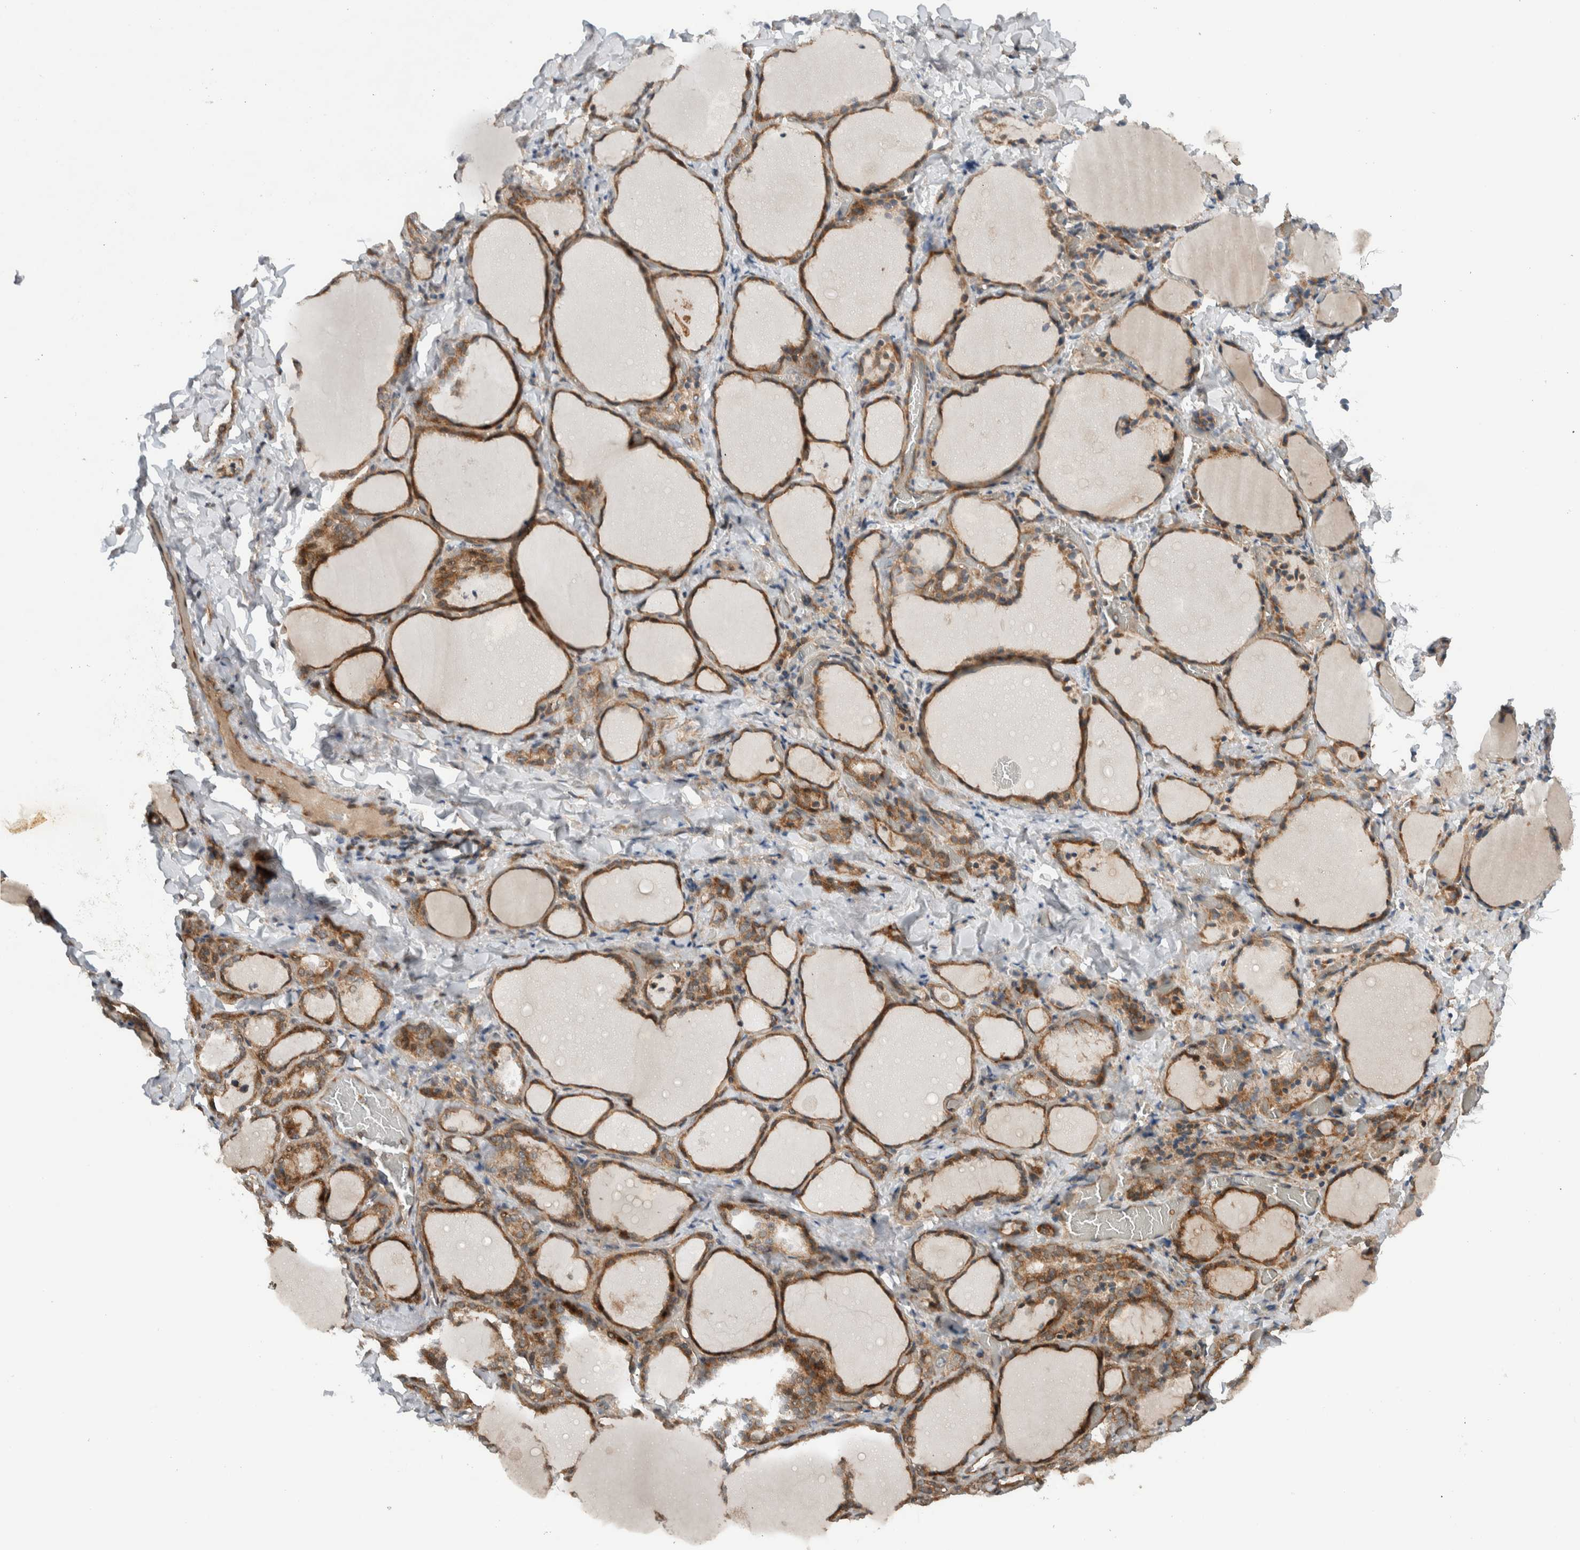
{"staining": {"intensity": "moderate", "quantity": ">75%", "location": "cytoplasmic/membranous"}, "tissue": "thyroid gland", "cell_type": "Glandular cells", "image_type": "normal", "snomed": [{"axis": "morphology", "description": "Normal tissue, NOS"}, {"axis": "morphology", "description": "Papillary adenocarcinoma, NOS"}, {"axis": "topography", "description": "Thyroid gland"}], "caption": "Protein analysis of normal thyroid gland demonstrates moderate cytoplasmic/membranous positivity in about >75% of glandular cells. (DAB (3,3'-diaminobenzidine) IHC, brown staining for protein, blue staining for nuclei).", "gene": "KLHL6", "patient": {"sex": "female", "age": 30}}